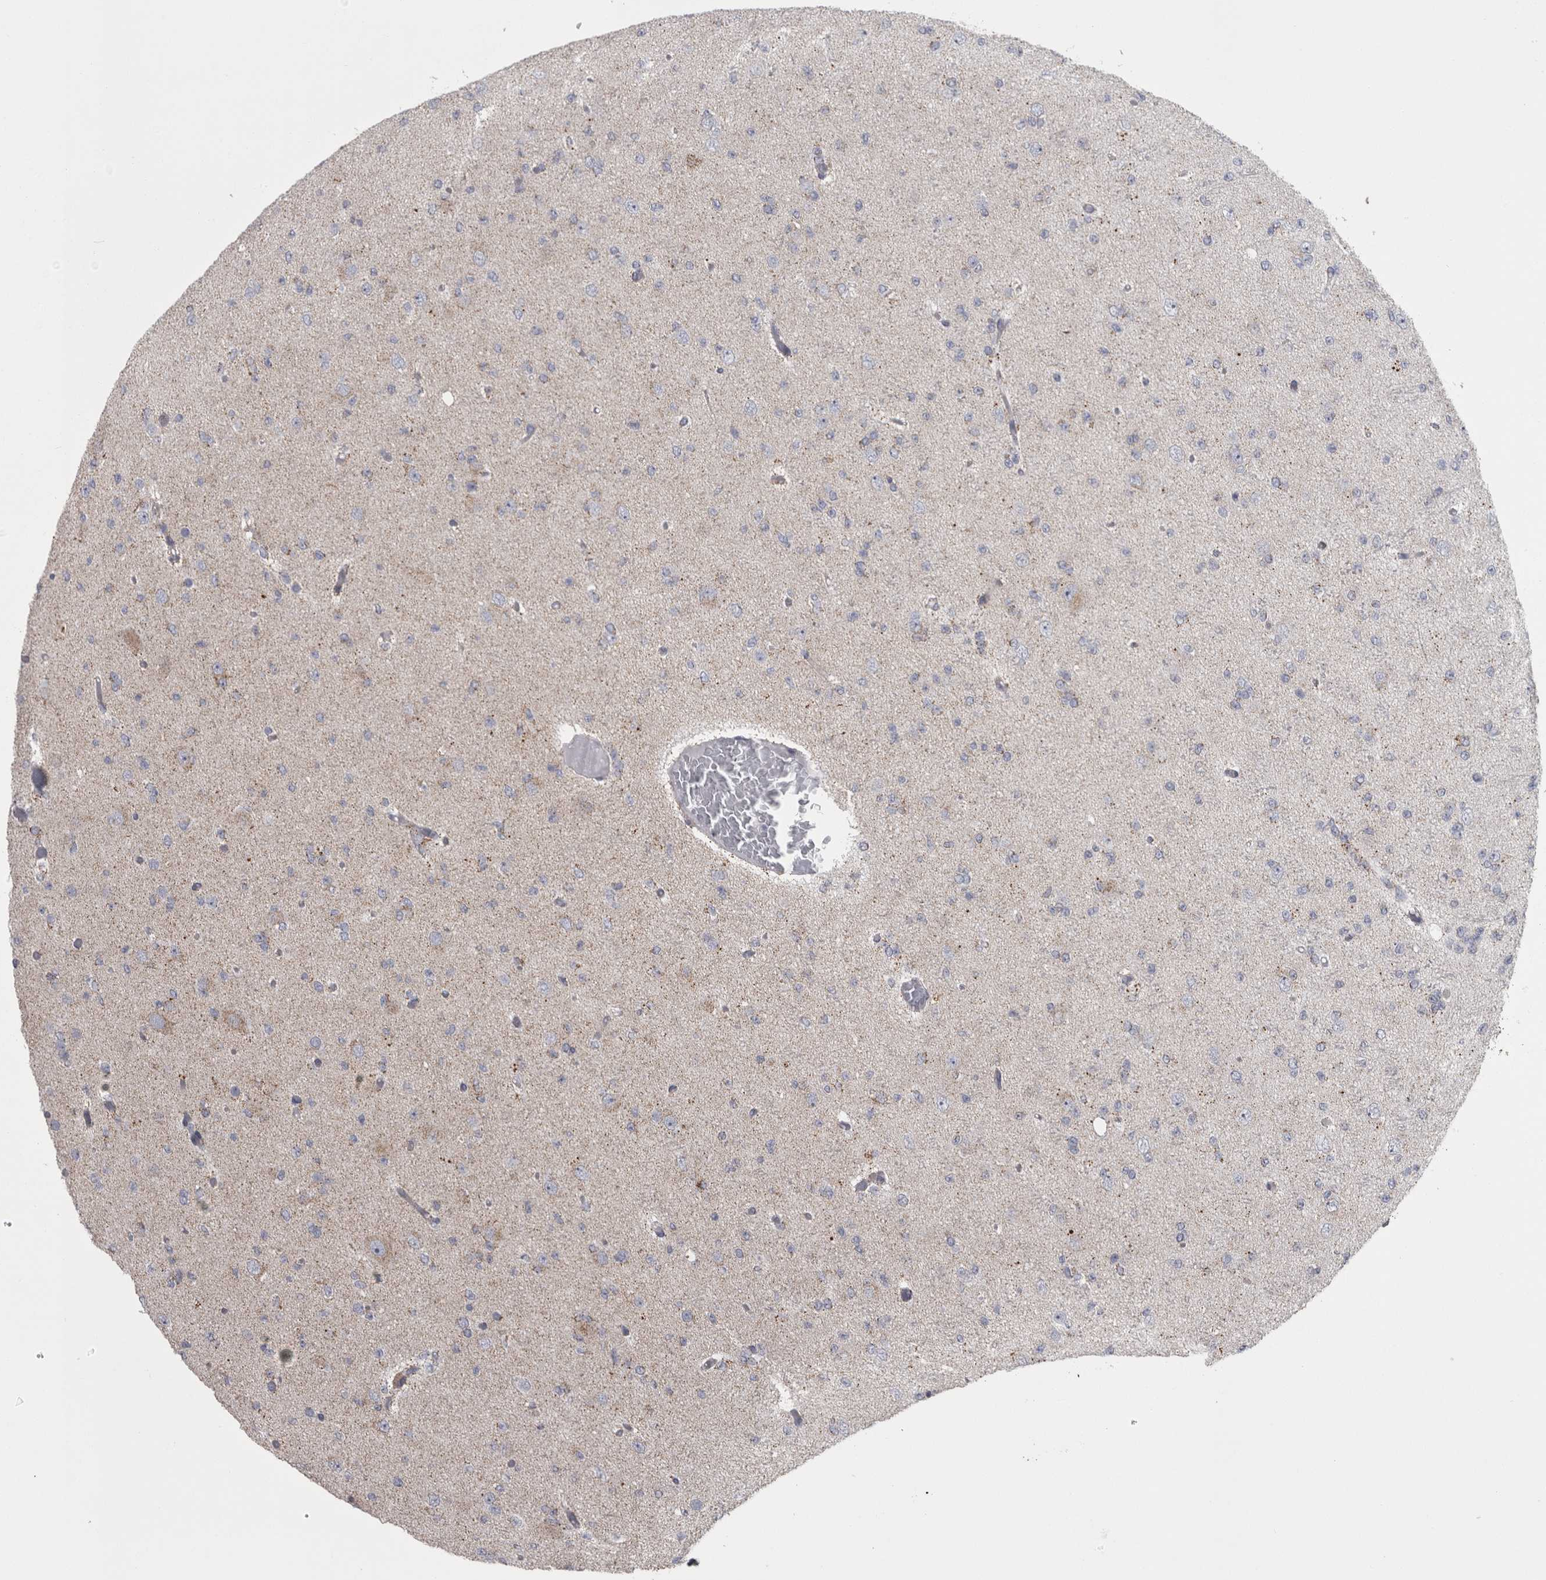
{"staining": {"intensity": "negative", "quantity": "none", "location": "none"}, "tissue": "glioma", "cell_type": "Tumor cells", "image_type": "cancer", "snomed": [{"axis": "morphology", "description": "Glioma, malignant, Low grade"}, {"axis": "topography", "description": "Brain"}], "caption": "High power microscopy micrograph of an immunohistochemistry (IHC) photomicrograph of low-grade glioma (malignant), revealing no significant staining in tumor cells.", "gene": "DBT", "patient": {"sex": "female", "age": 22}}